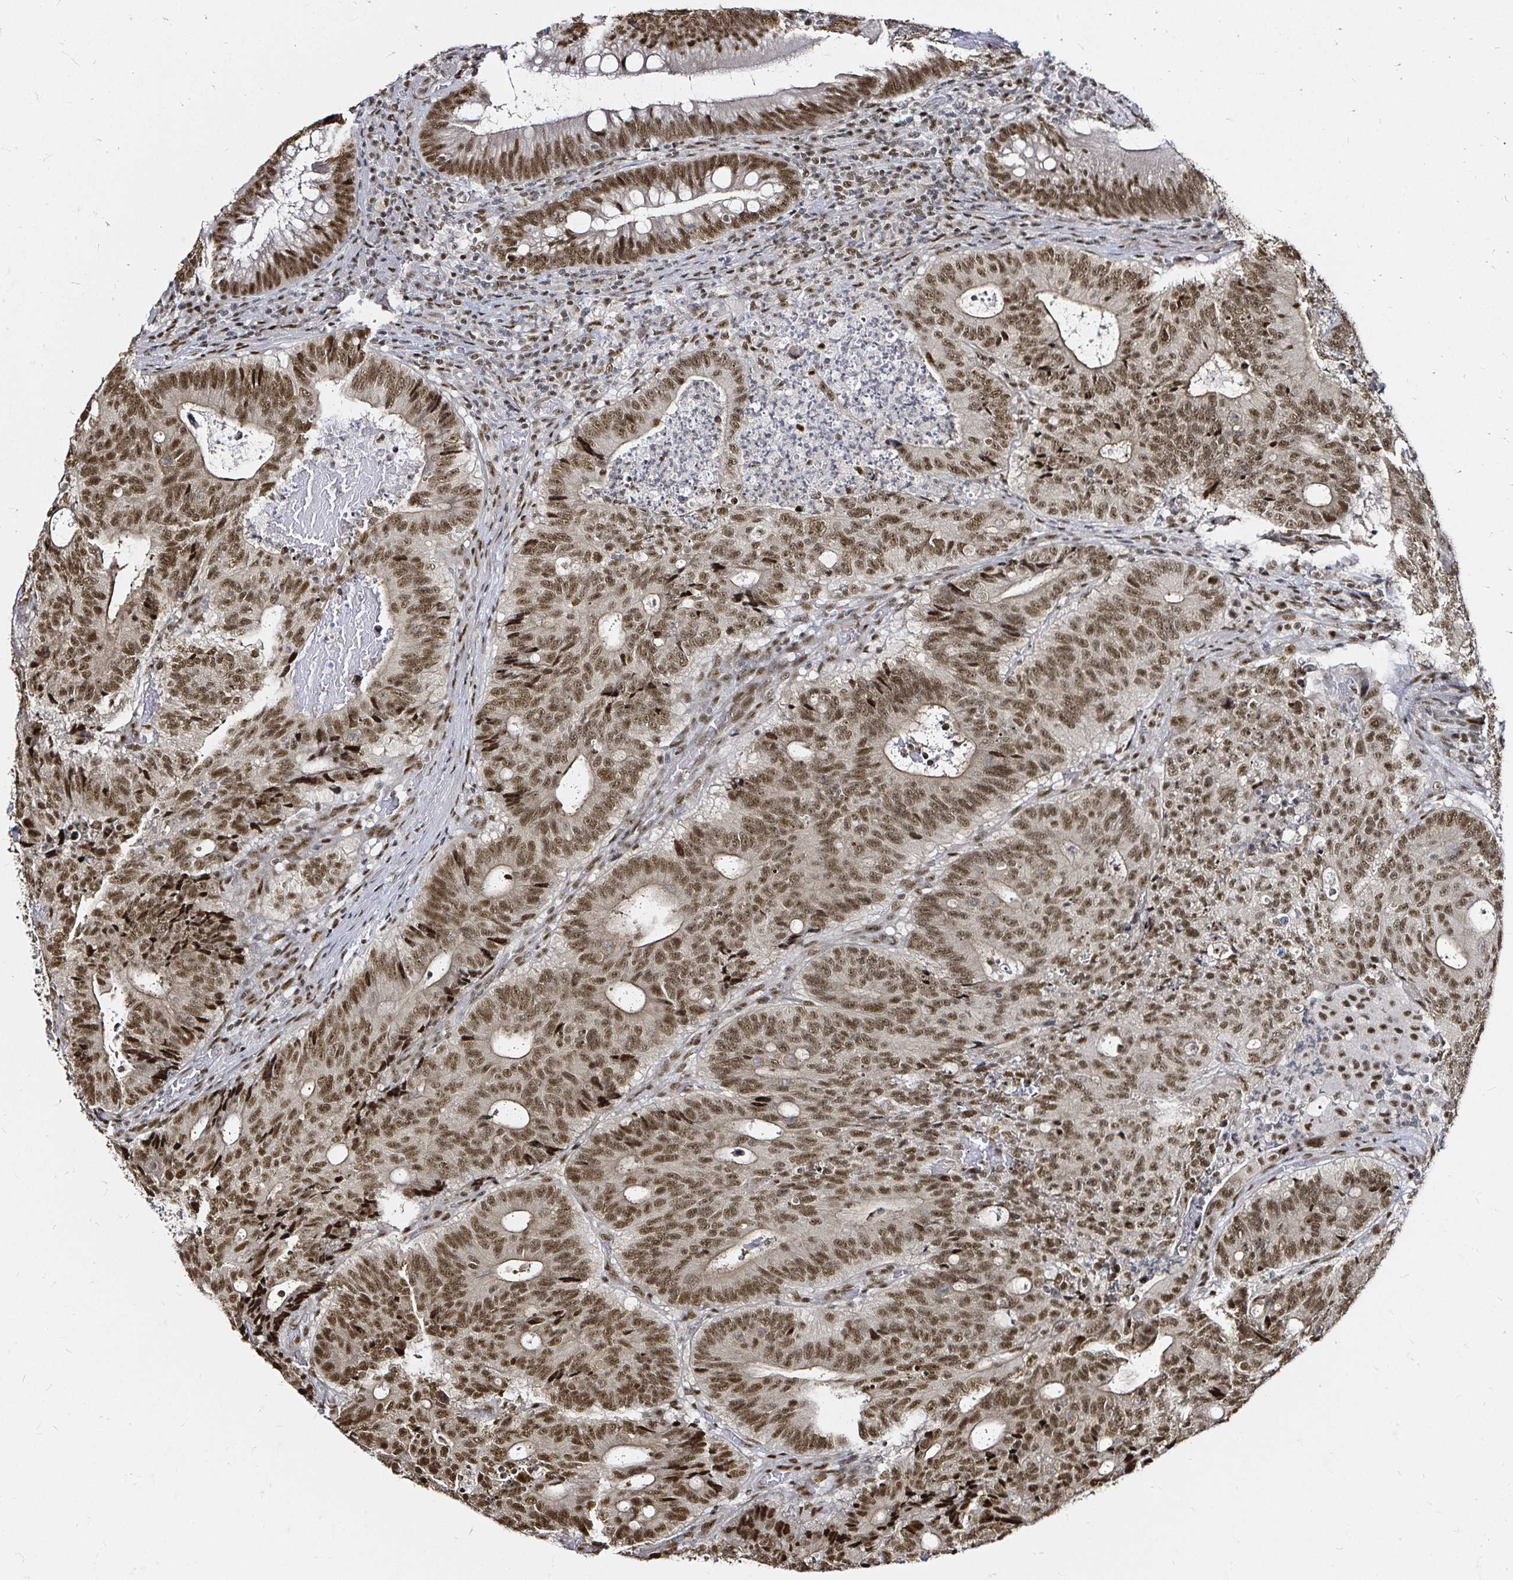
{"staining": {"intensity": "moderate", "quantity": ">75%", "location": "cytoplasmic/membranous,nuclear"}, "tissue": "colorectal cancer", "cell_type": "Tumor cells", "image_type": "cancer", "snomed": [{"axis": "morphology", "description": "Adenocarcinoma, NOS"}, {"axis": "topography", "description": "Colon"}], "caption": "A histopathology image of colorectal cancer stained for a protein demonstrates moderate cytoplasmic/membranous and nuclear brown staining in tumor cells.", "gene": "SNRPC", "patient": {"sex": "male", "age": 62}}